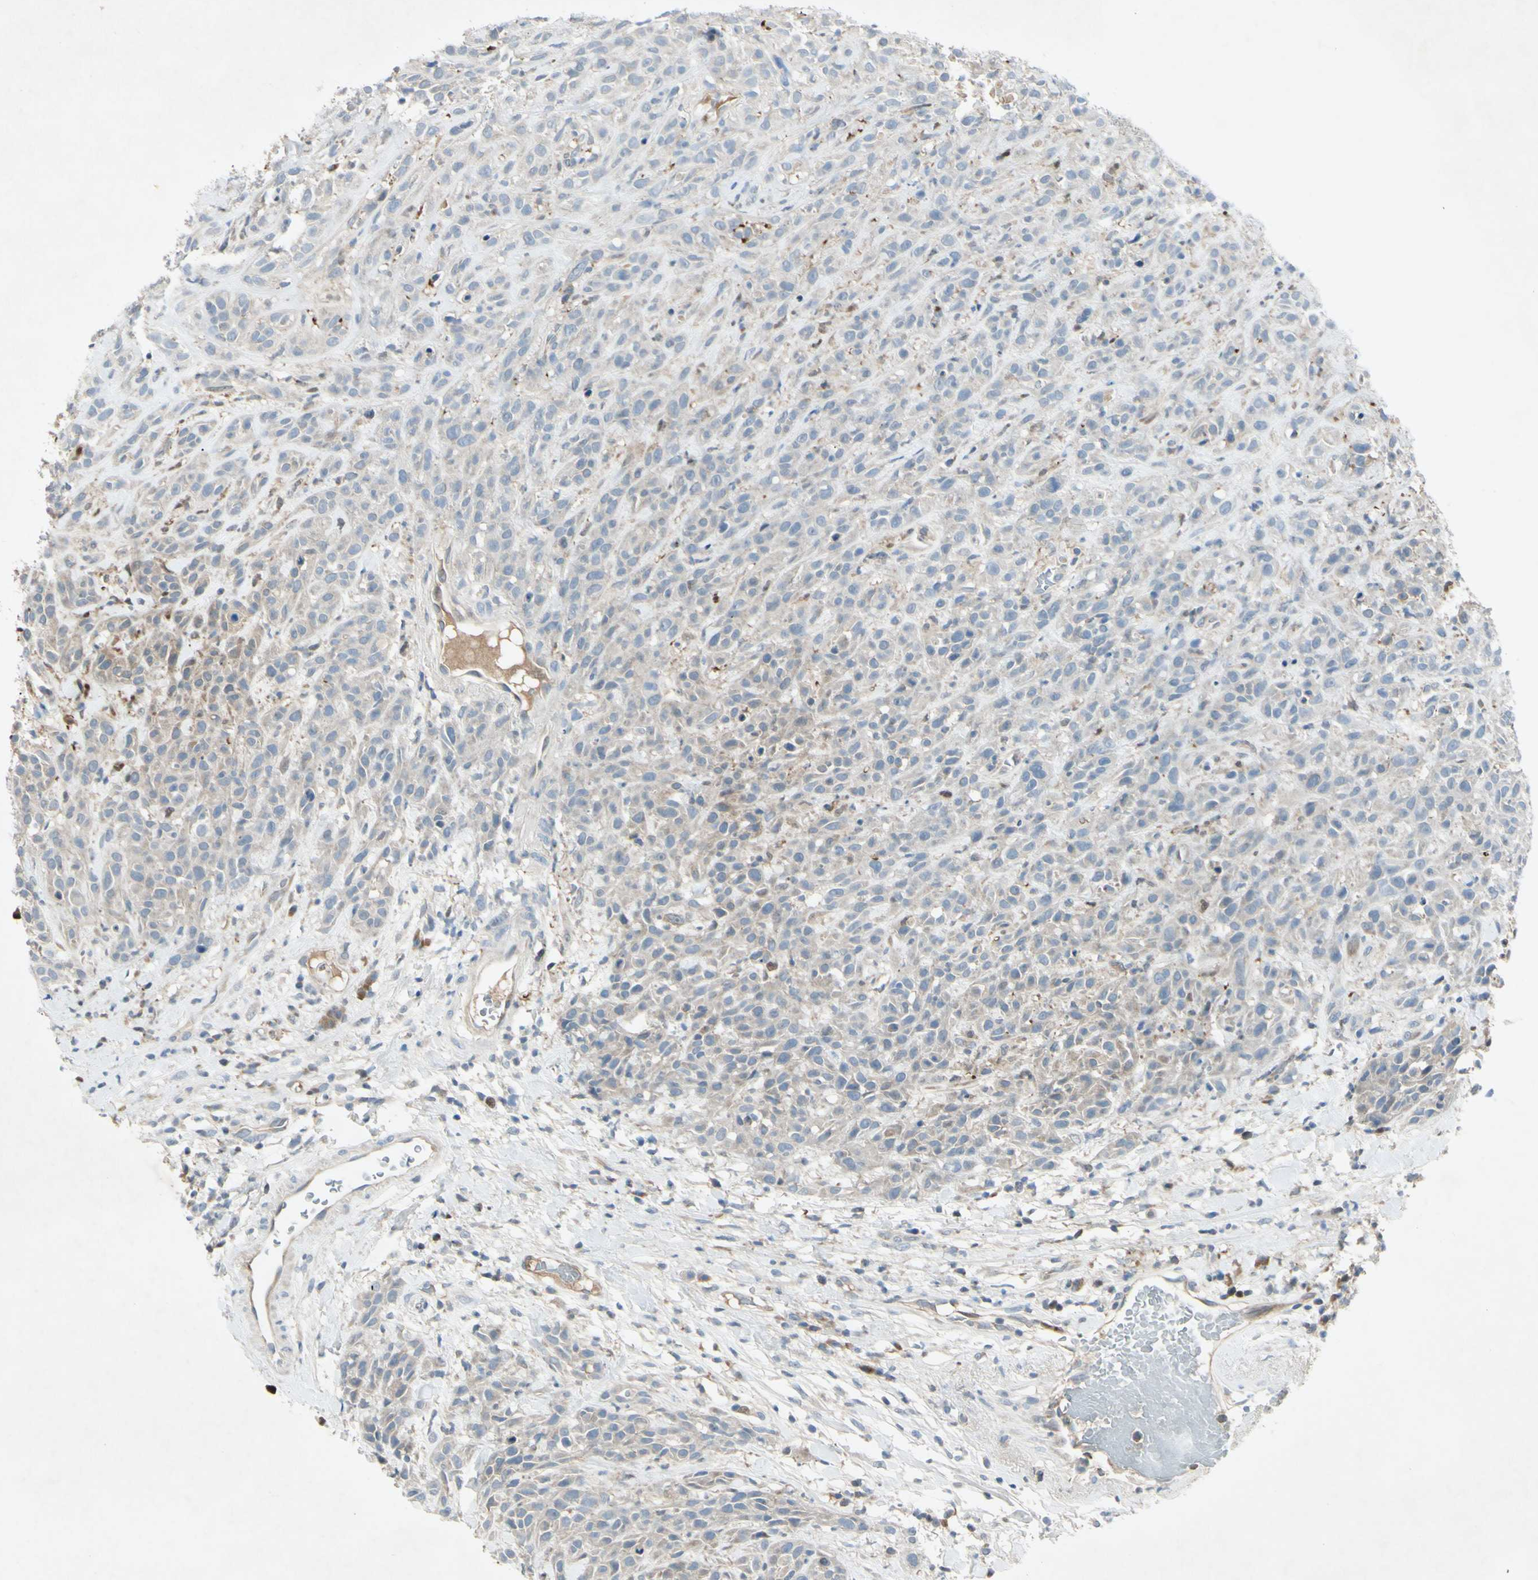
{"staining": {"intensity": "weak", "quantity": "<25%", "location": "cytoplasmic/membranous"}, "tissue": "head and neck cancer", "cell_type": "Tumor cells", "image_type": "cancer", "snomed": [{"axis": "morphology", "description": "Normal tissue, NOS"}, {"axis": "morphology", "description": "Squamous cell carcinoma, NOS"}, {"axis": "topography", "description": "Cartilage tissue"}, {"axis": "topography", "description": "Head-Neck"}], "caption": "A photomicrograph of squamous cell carcinoma (head and neck) stained for a protein exhibits no brown staining in tumor cells.", "gene": "C1orf159", "patient": {"sex": "male", "age": 62}}